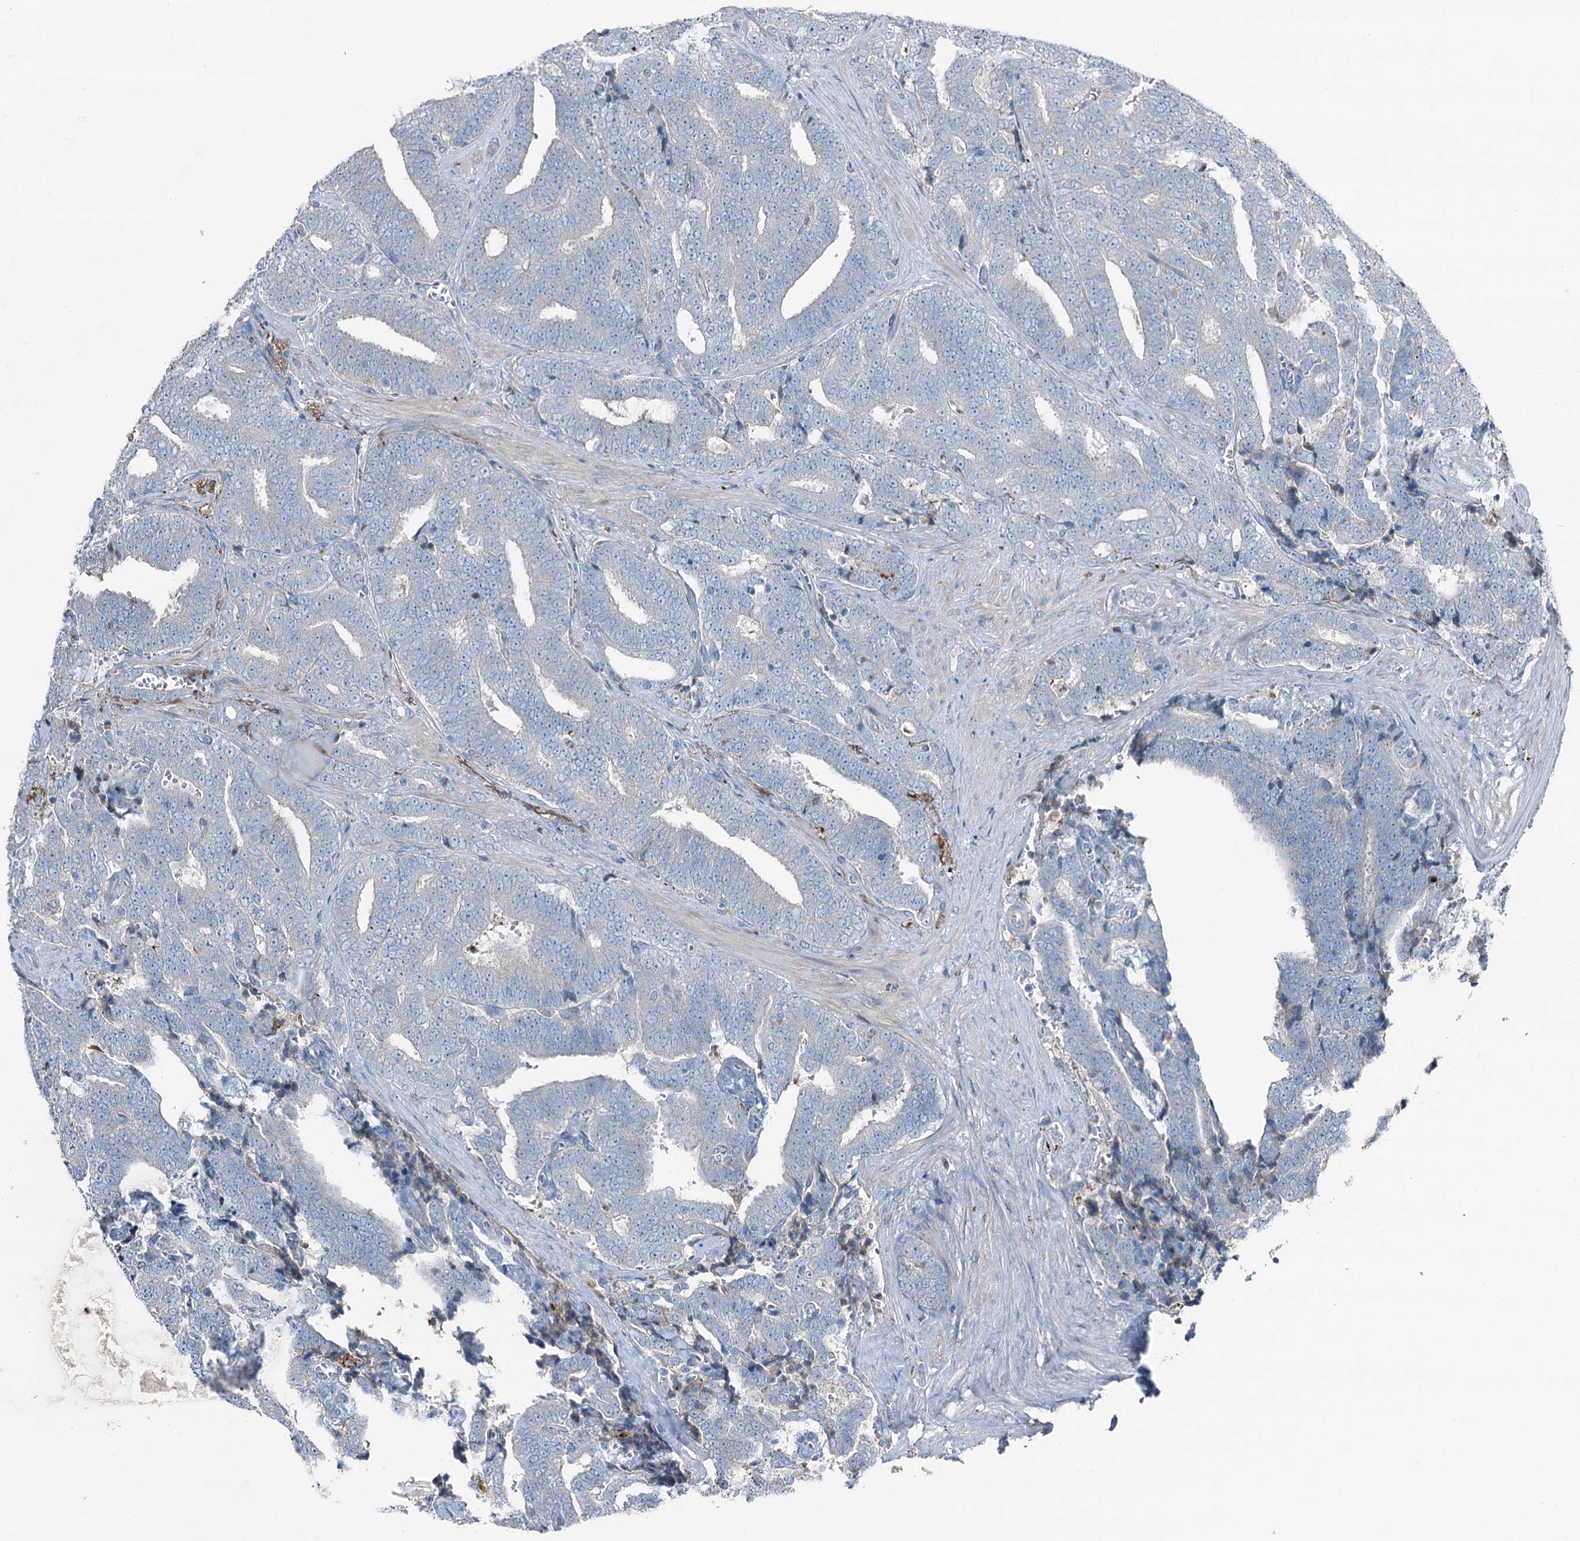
{"staining": {"intensity": "negative", "quantity": "none", "location": "none"}, "tissue": "prostate cancer", "cell_type": "Tumor cells", "image_type": "cancer", "snomed": [{"axis": "morphology", "description": "Adenocarcinoma, High grade"}, {"axis": "topography", "description": "Prostate and seminal vesicle, NOS"}], "caption": "Prostate cancer was stained to show a protein in brown. There is no significant staining in tumor cells. (Immunohistochemistry (ihc), brightfield microscopy, high magnification).", "gene": "AXL", "patient": {"sex": "male", "age": 67}}